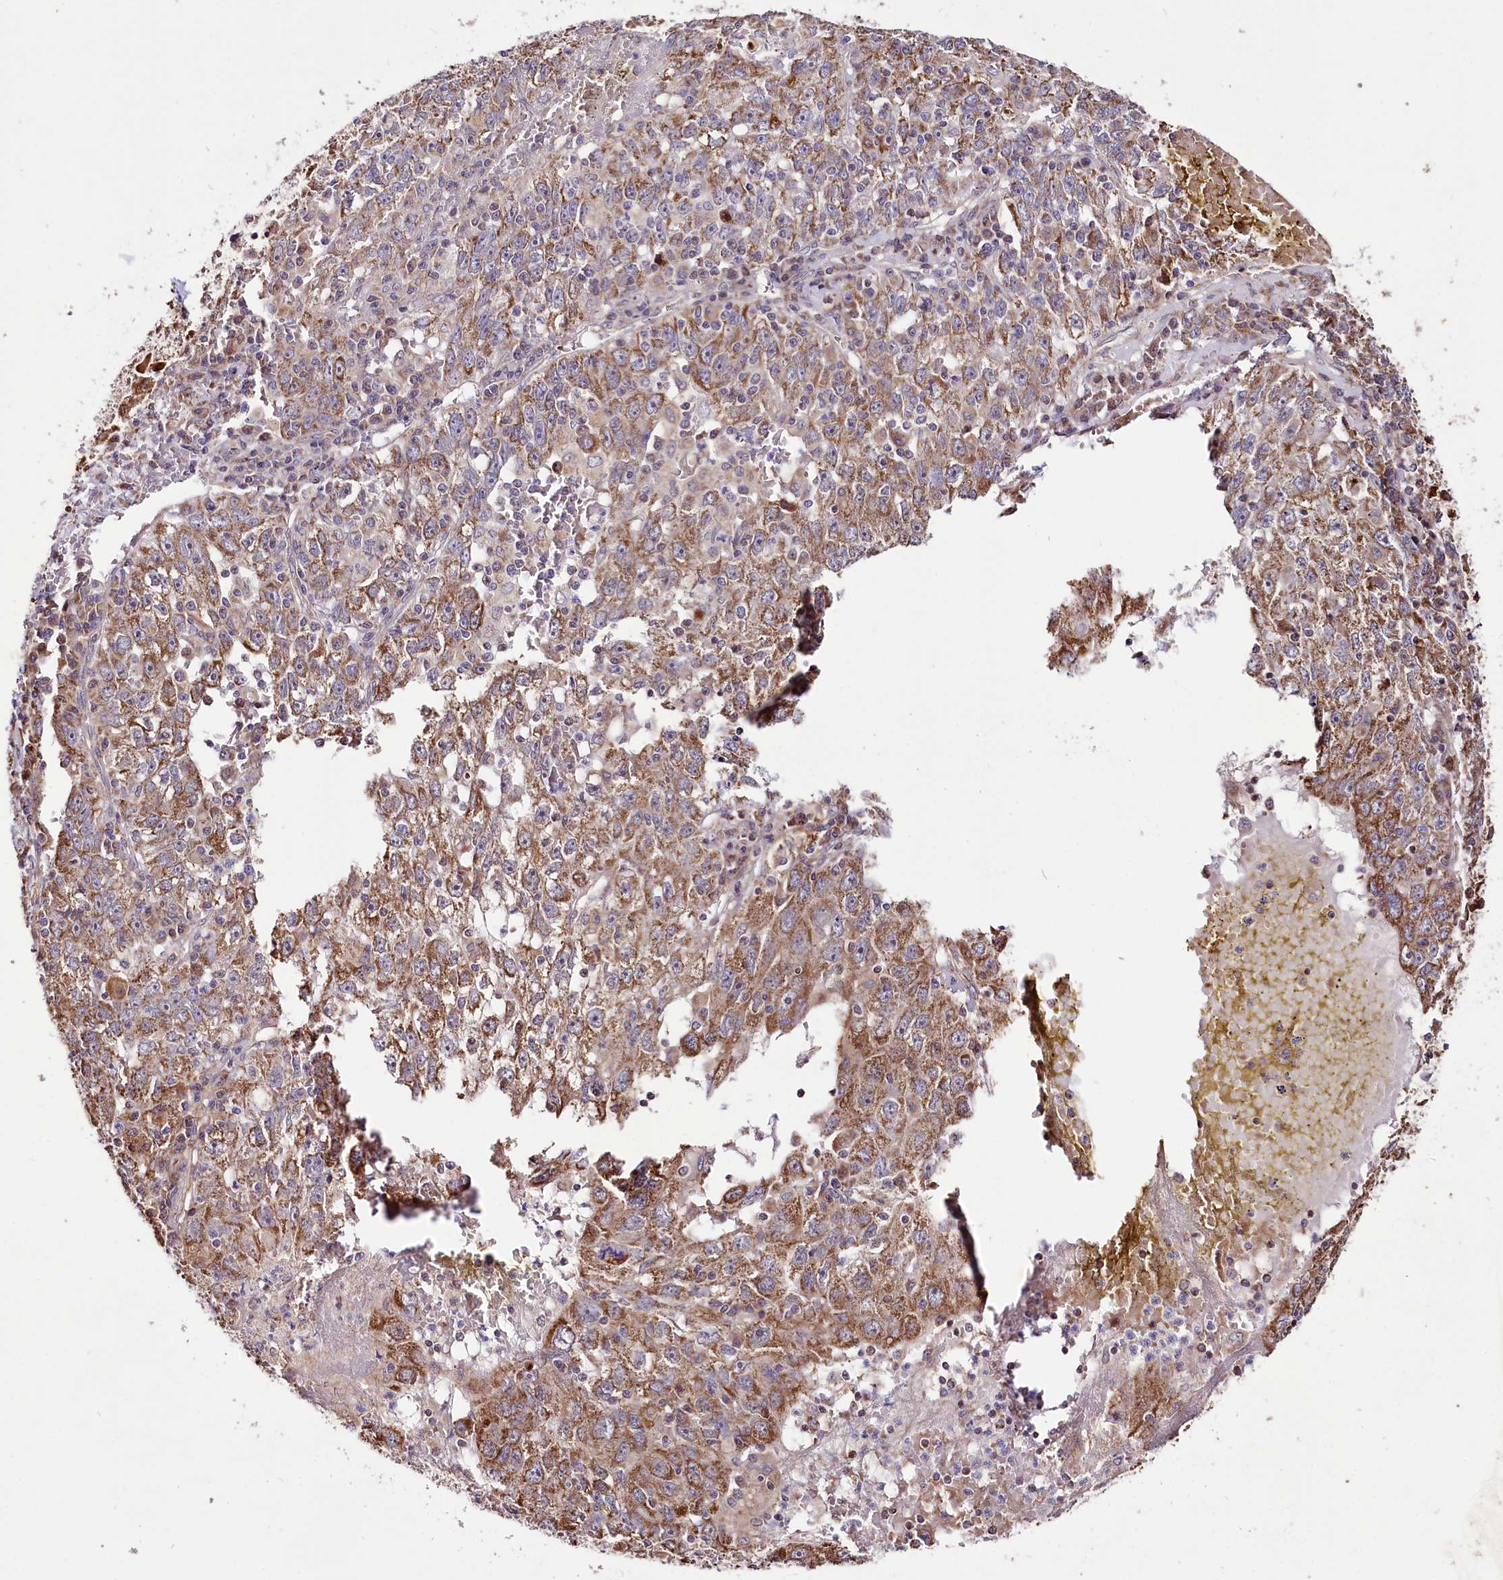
{"staining": {"intensity": "moderate", "quantity": ">75%", "location": "cytoplasmic/membranous"}, "tissue": "liver cancer", "cell_type": "Tumor cells", "image_type": "cancer", "snomed": [{"axis": "morphology", "description": "Carcinoma, Hepatocellular, NOS"}, {"axis": "topography", "description": "Liver"}], "caption": "Immunohistochemistry (IHC) of liver hepatocellular carcinoma exhibits medium levels of moderate cytoplasmic/membranous positivity in about >75% of tumor cells.", "gene": "ST7", "patient": {"sex": "male", "age": 49}}